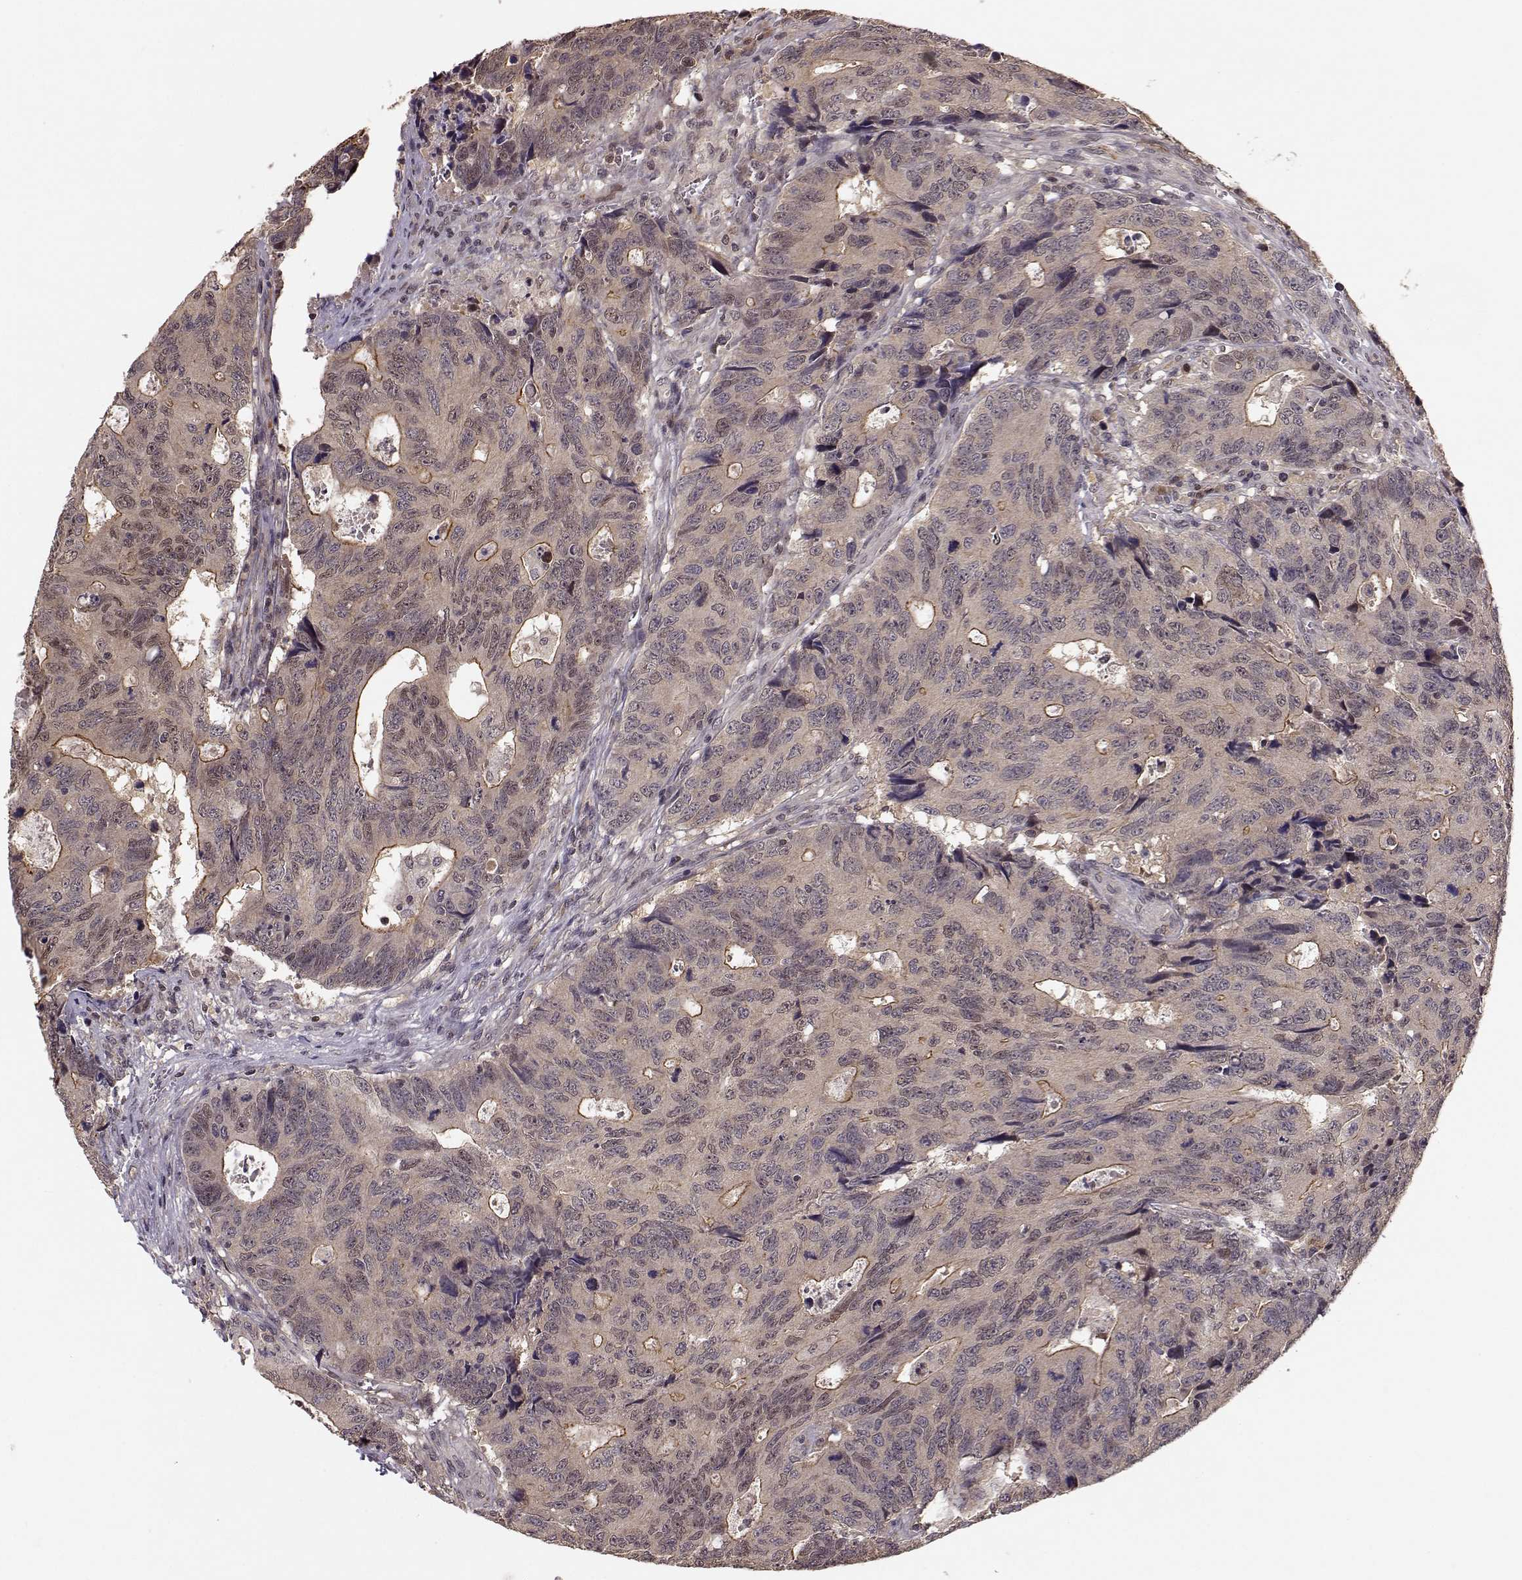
{"staining": {"intensity": "moderate", "quantity": "<25%", "location": "cytoplasmic/membranous"}, "tissue": "colorectal cancer", "cell_type": "Tumor cells", "image_type": "cancer", "snomed": [{"axis": "morphology", "description": "Adenocarcinoma, NOS"}, {"axis": "topography", "description": "Colon"}], "caption": "IHC micrograph of colorectal cancer (adenocarcinoma) stained for a protein (brown), which demonstrates low levels of moderate cytoplasmic/membranous expression in about <25% of tumor cells.", "gene": "PLEKHG3", "patient": {"sex": "female", "age": 77}}